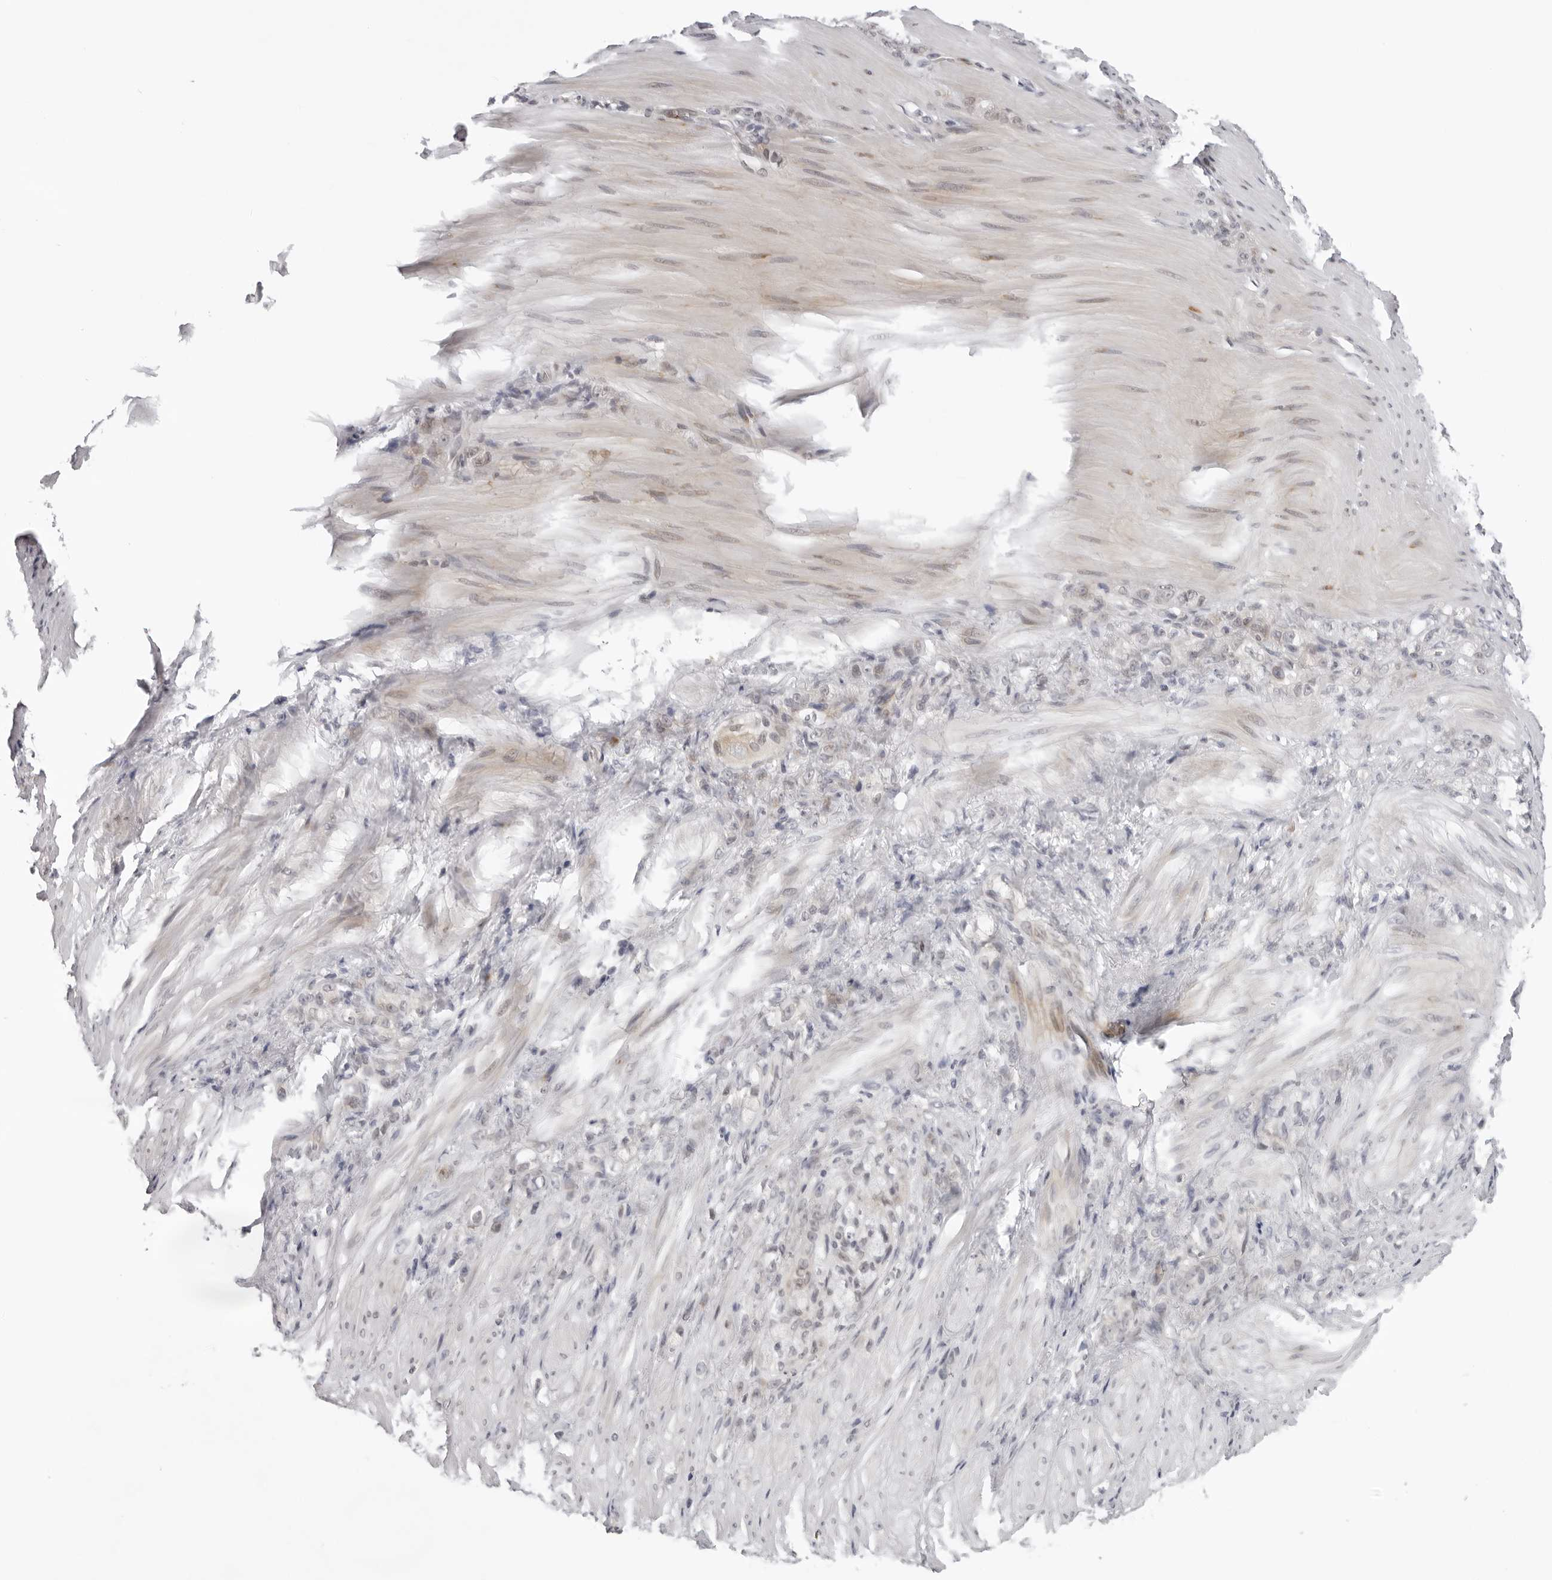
{"staining": {"intensity": "weak", "quantity": "<25%", "location": "nuclear"}, "tissue": "stomach cancer", "cell_type": "Tumor cells", "image_type": "cancer", "snomed": [{"axis": "morphology", "description": "Normal tissue, NOS"}, {"axis": "morphology", "description": "Adenocarcinoma, NOS"}, {"axis": "topography", "description": "Stomach"}], "caption": "The histopathology image reveals no significant expression in tumor cells of adenocarcinoma (stomach).", "gene": "PRUNE1", "patient": {"sex": "male", "age": 82}}